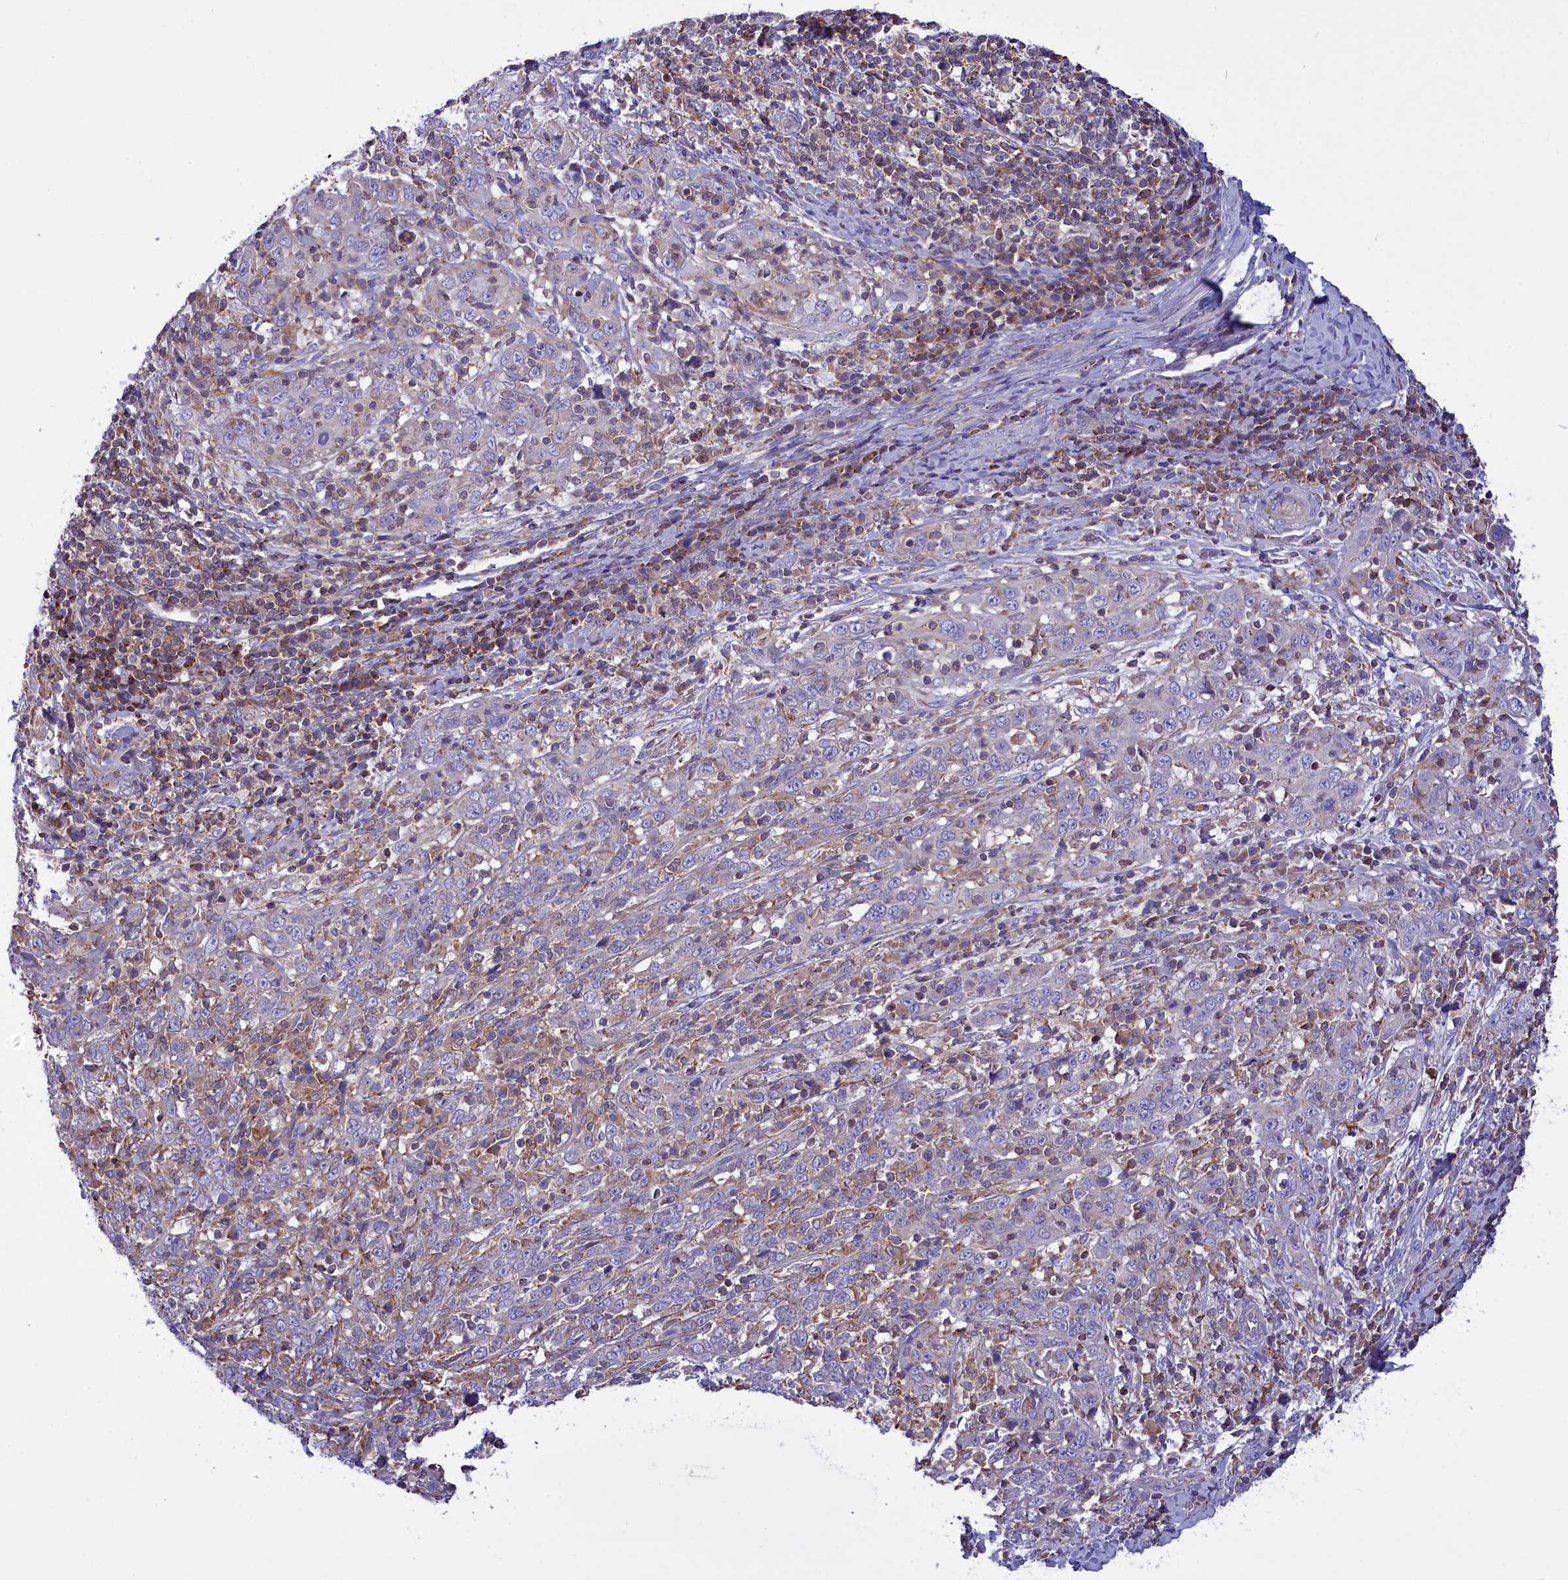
{"staining": {"intensity": "weak", "quantity": "<25%", "location": "cytoplasmic/membranous"}, "tissue": "cervical cancer", "cell_type": "Tumor cells", "image_type": "cancer", "snomed": [{"axis": "morphology", "description": "Squamous cell carcinoma, NOS"}, {"axis": "topography", "description": "Cervix"}], "caption": "IHC photomicrograph of neoplastic tissue: human cervical cancer stained with DAB (3,3'-diaminobenzidine) reveals no significant protein staining in tumor cells.", "gene": "CORO7-PAM16", "patient": {"sex": "female", "age": 46}}